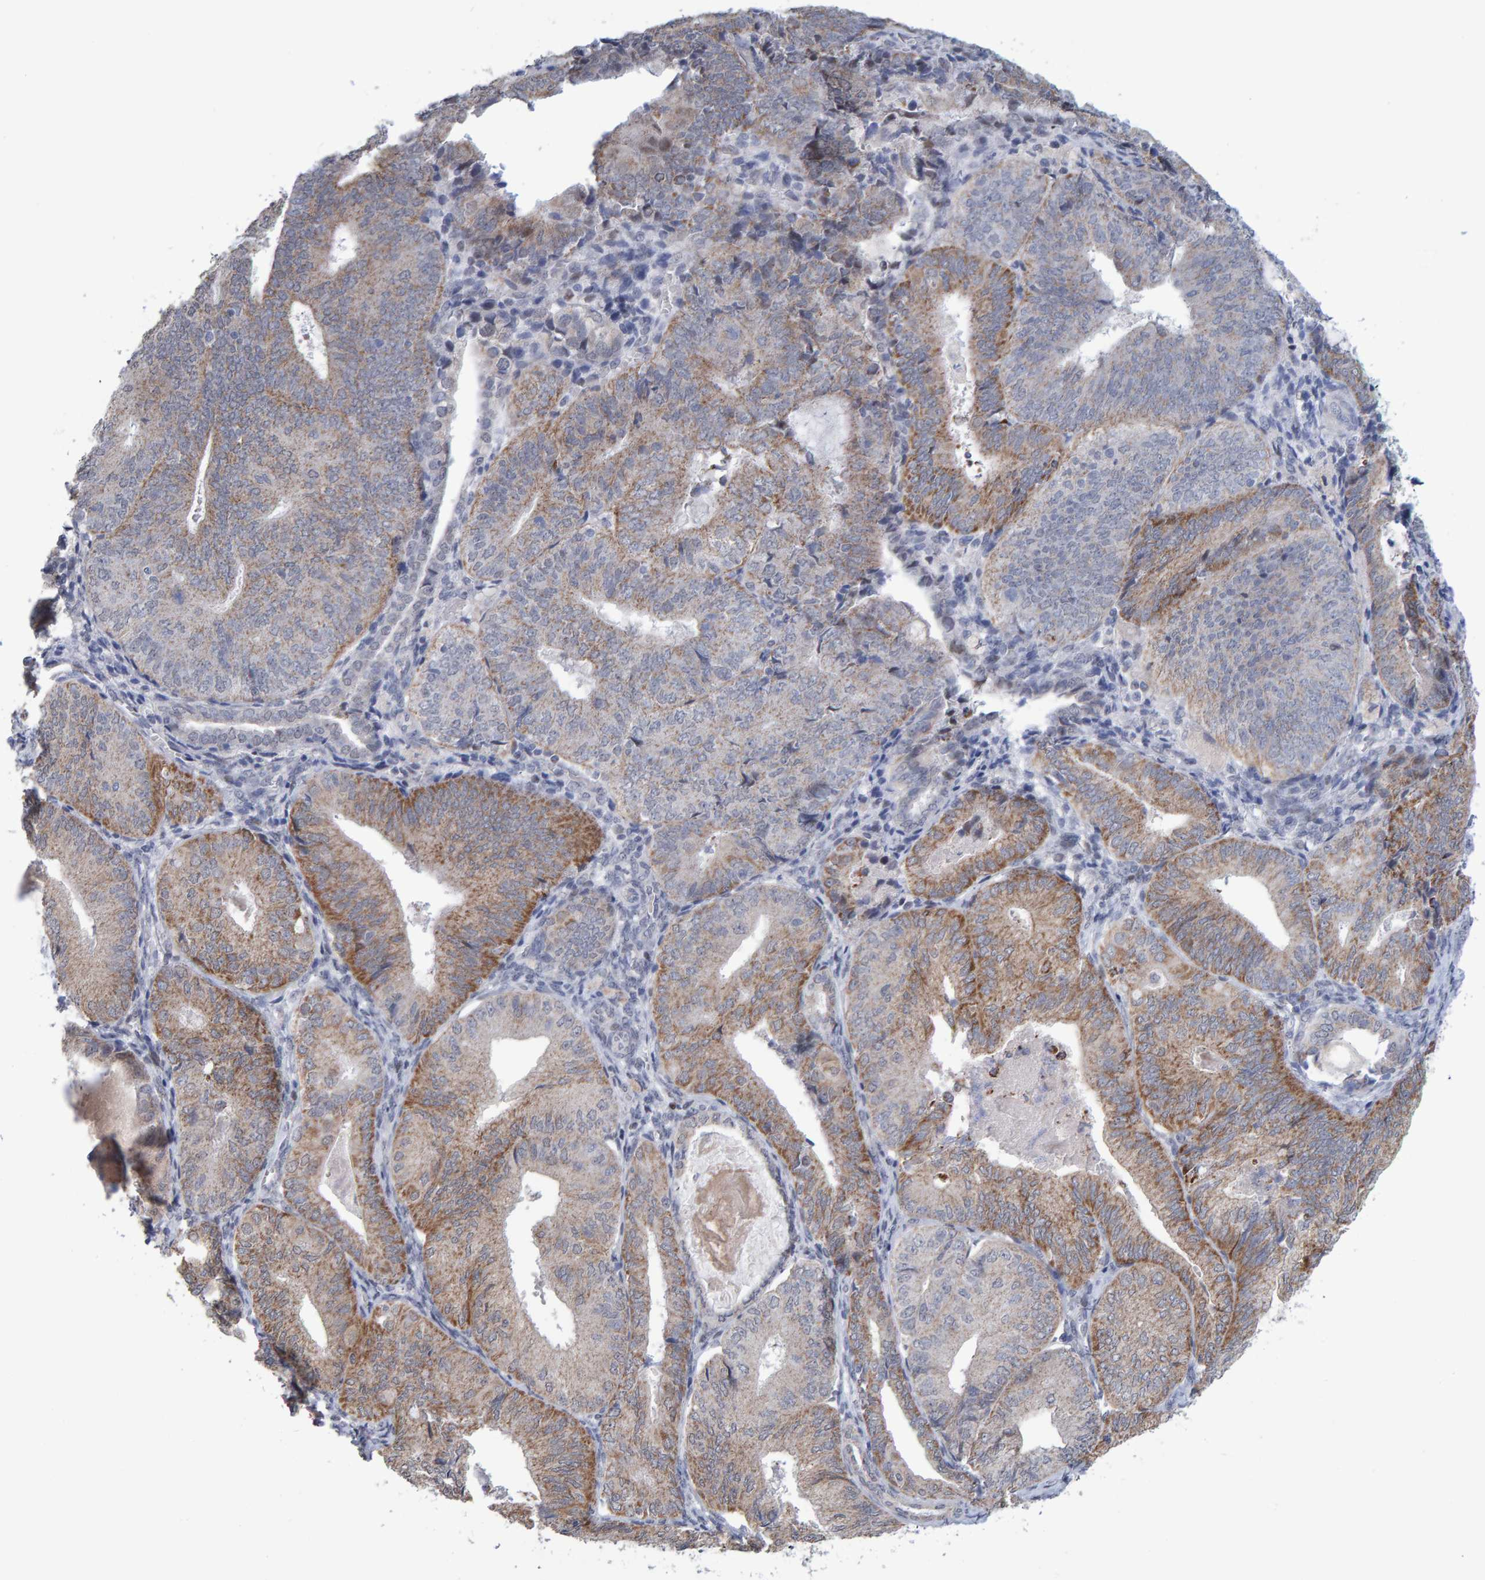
{"staining": {"intensity": "moderate", "quantity": ">75%", "location": "cytoplasmic/membranous"}, "tissue": "endometrial cancer", "cell_type": "Tumor cells", "image_type": "cancer", "snomed": [{"axis": "morphology", "description": "Adenocarcinoma, NOS"}, {"axis": "topography", "description": "Endometrium"}], "caption": "The micrograph displays immunohistochemical staining of endometrial cancer (adenocarcinoma). There is moderate cytoplasmic/membranous positivity is present in about >75% of tumor cells.", "gene": "USP43", "patient": {"sex": "female", "age": 81}}